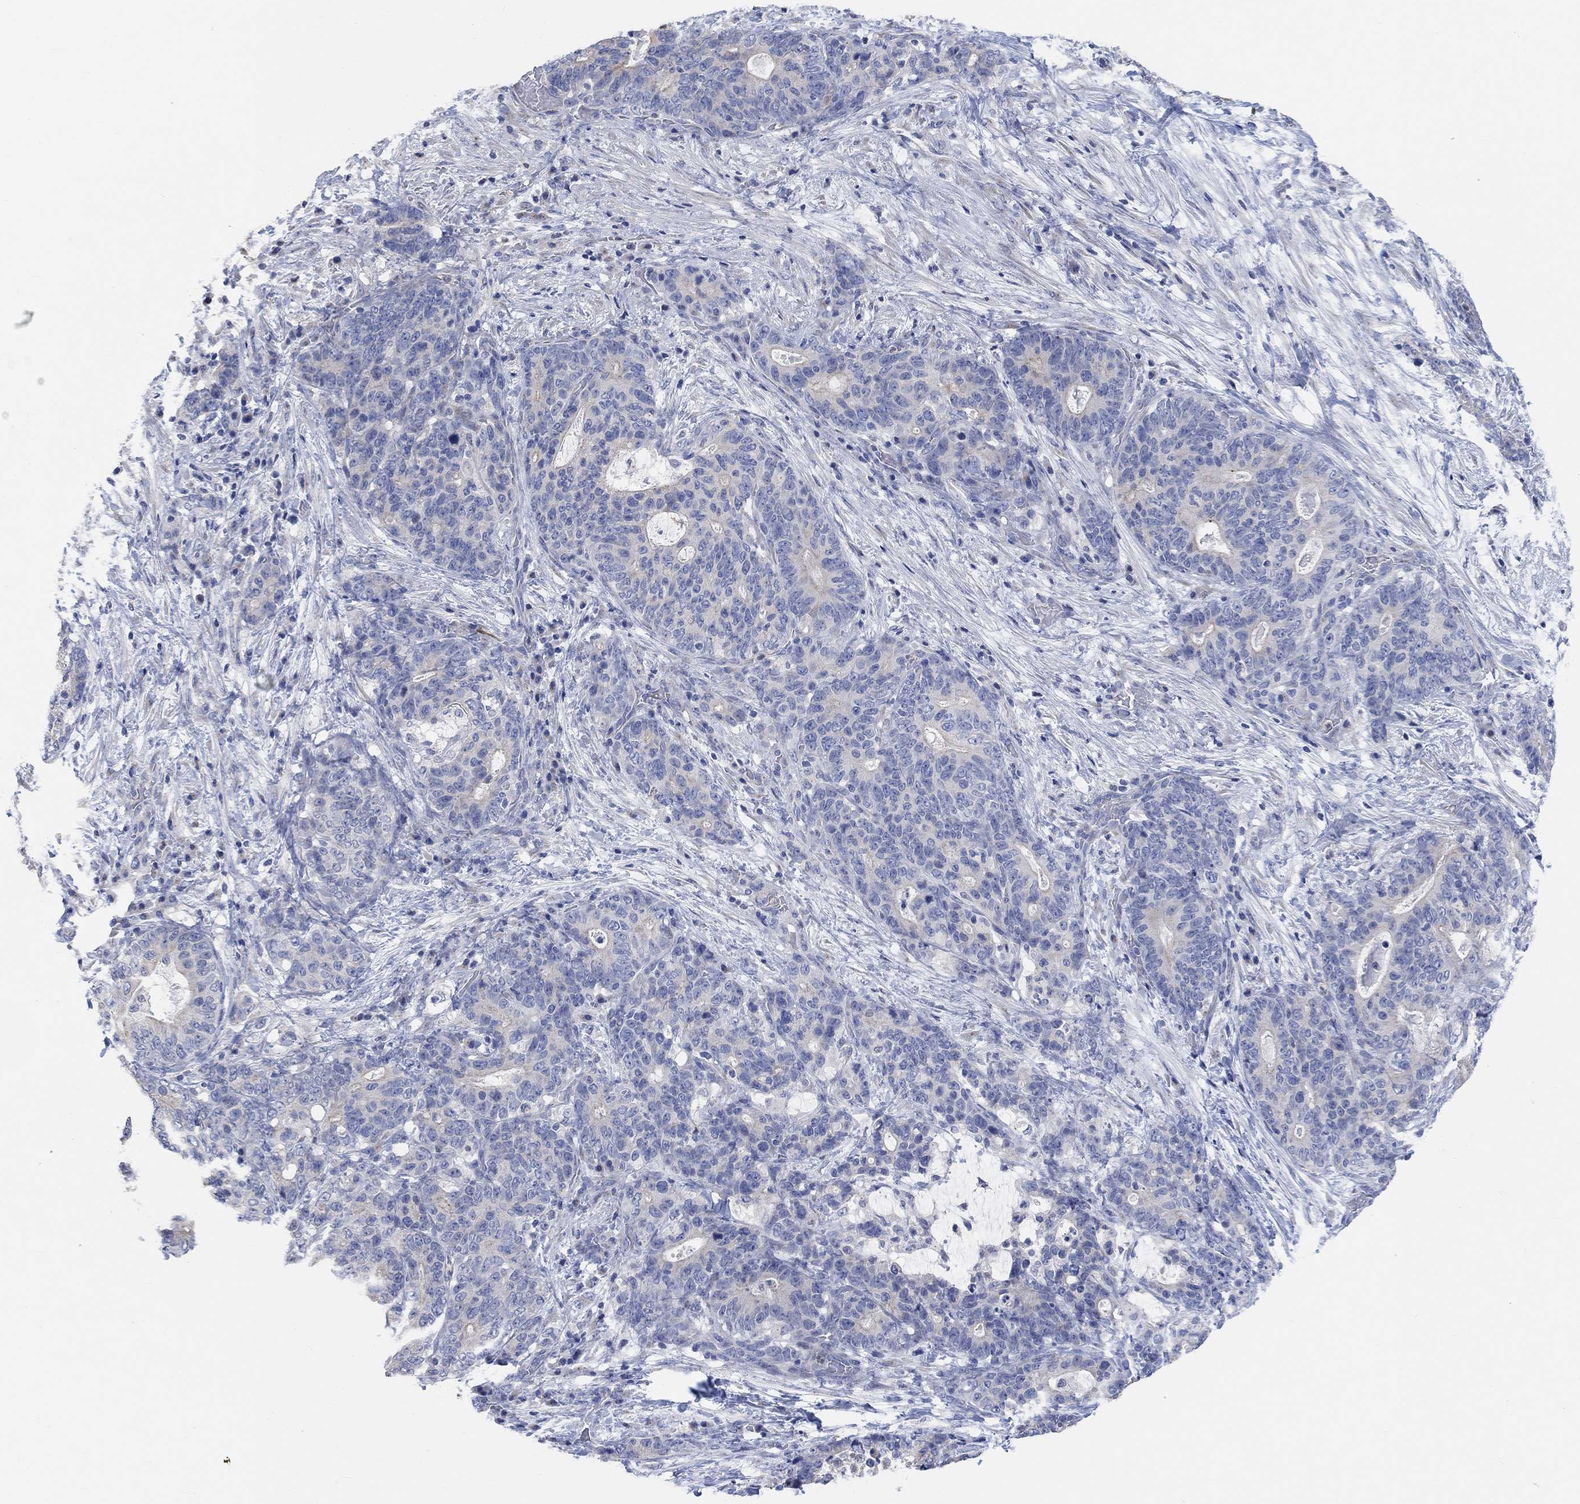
{"staining": {"intensity": "negative", "quantity": "none", "location": "none"}, "tissue": "stomach cancer", "cell_type": "Tumor cells", "image_type": "cancer", "snomed": [{"axis": "morphology", "description": "Normal tissue, NOS"}, {"axis": "morphology", "description": "Adenocarcinoma, NOS"}, {"axis": "topography", "description": "Stomach"}], "caption": "DAB immunohistochemical staining of human stomach cancer reveals no significant staining in tumor cells. The staining is performed using DAB (3,3'-diaminobenzidine) brown chromogen with nuclei counter-stained in using hematoxylin.", "gene": "NLRP14", "patient": {"sex": "female", "age": 64}}